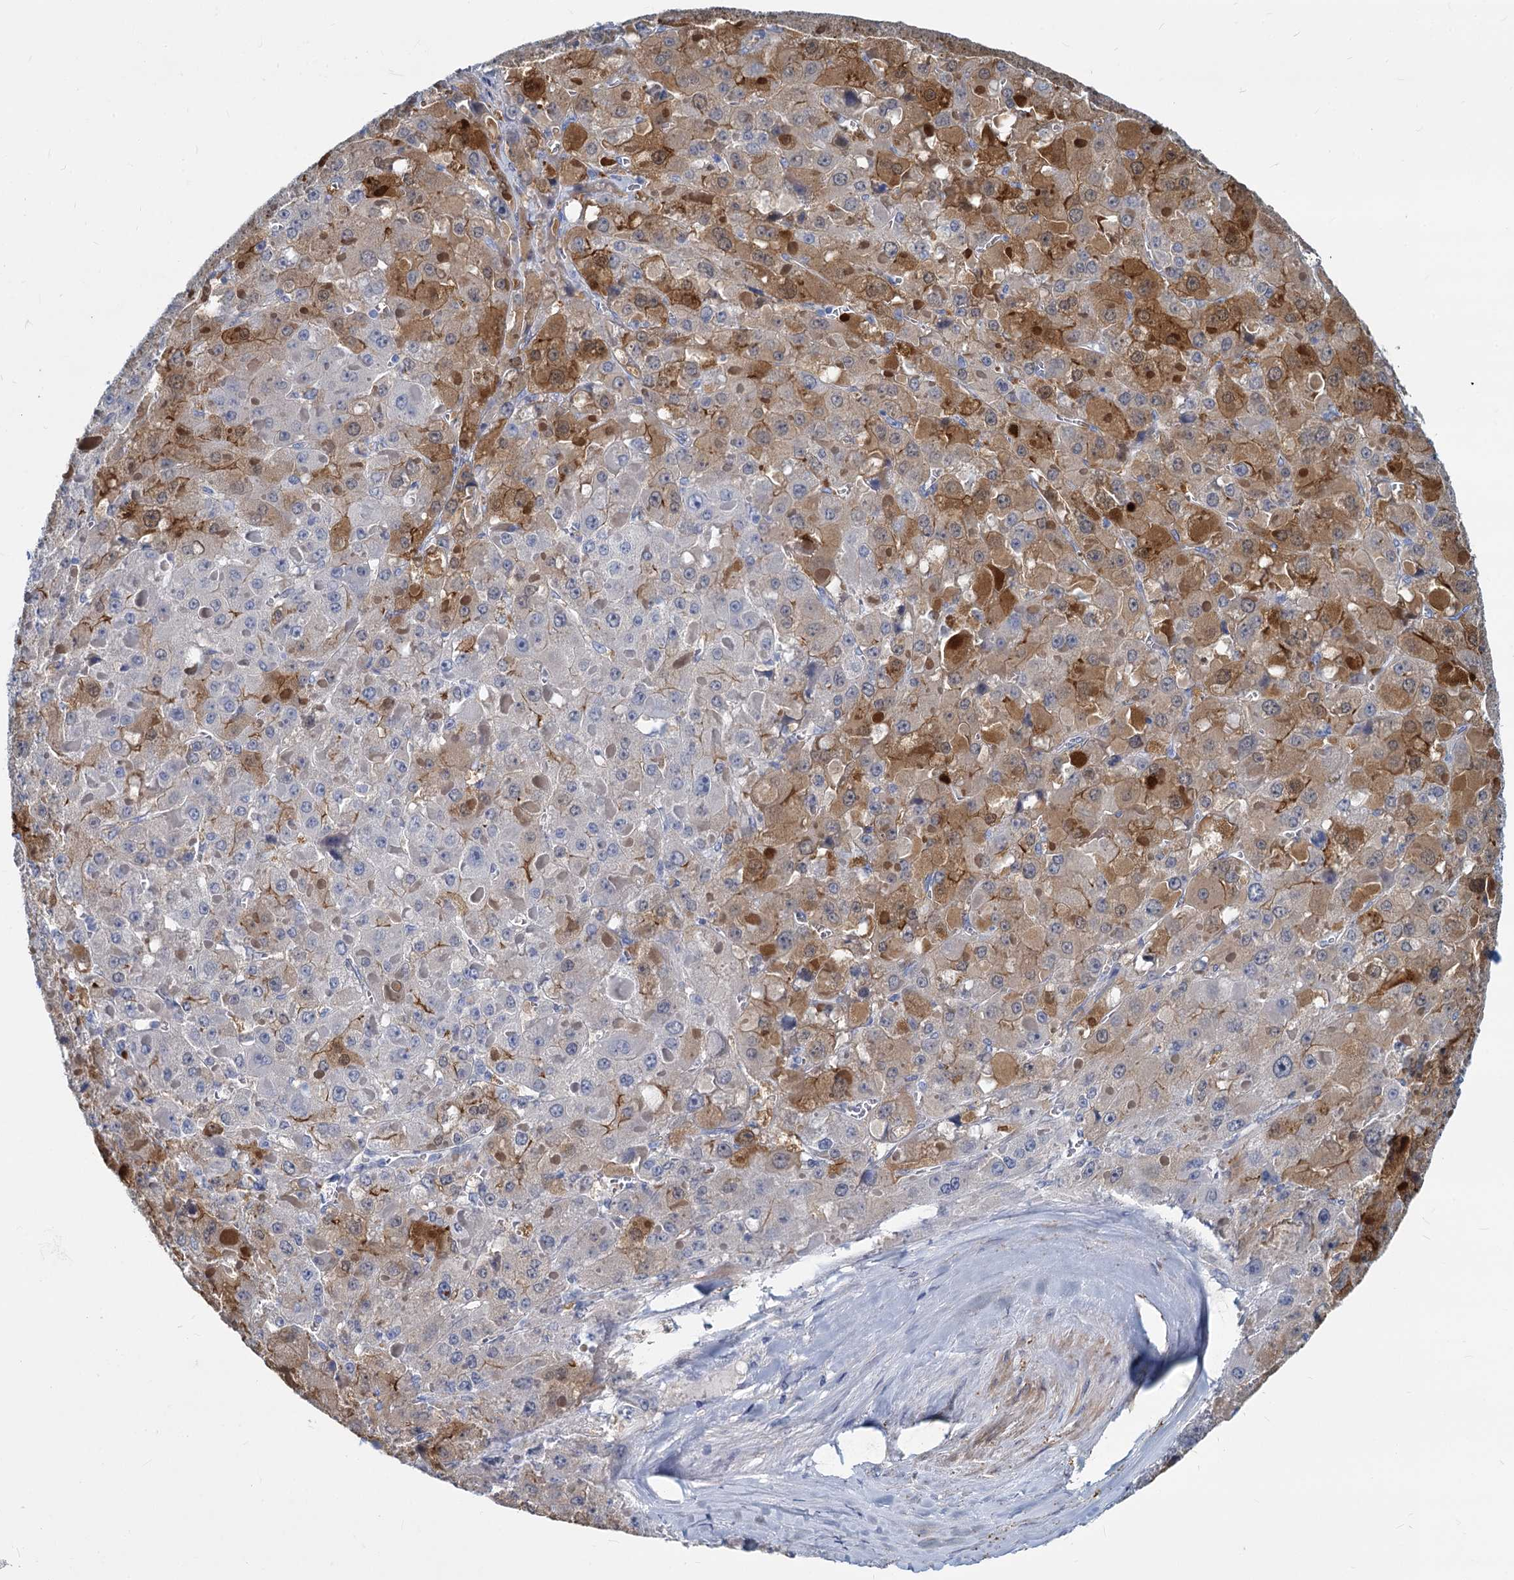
{"staining": {"intensity": "moderate", "quantity": "<25%", "location": "cytoplasmic/membranous"}, "tissue": "liver cancer", "cell_type": "Tumor cells", "image_type": "cancer", "snomed": [{"axis": "morphology", "description": "Carcinoma, Hepatocellular, NOS"}, {"axis": "topography", "description": "Liver"}], "caption": "An image showing moderate cytoplasmic/membranous positivity in approximately <25% of tumor cells in hepatocellular carcinoma (liver), as visualized by brown immunohistochemical staining.", "gene": "GSTM3", "patient": {"sex": "female", "age": 73}}